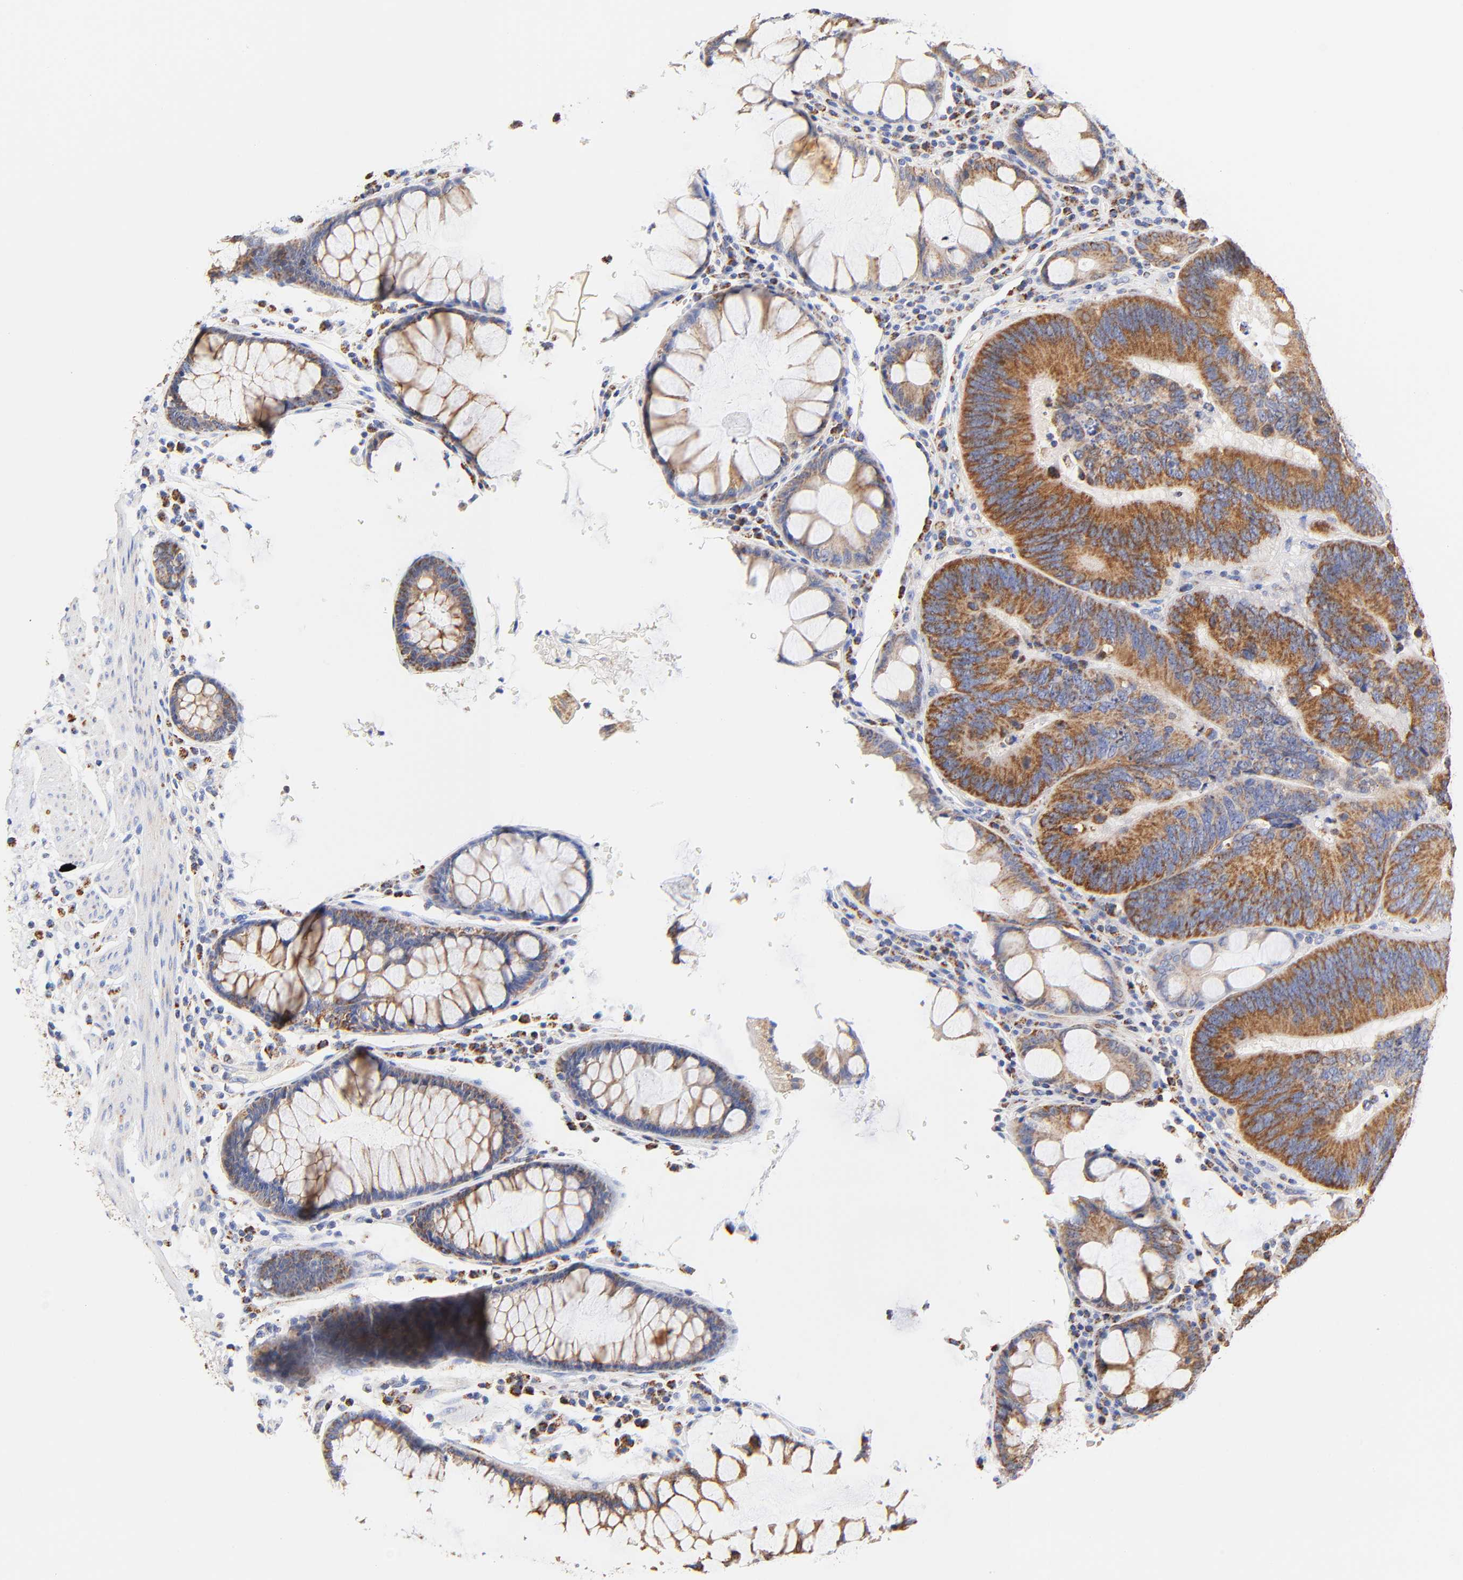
{"staining": {"intensity": "moderate", "quantity": ">75%", "location": "cytoplasmic/membranous"}, "tissue": "colorectal cancer", "cell_type": "Tumor cells", "image_type": "cancer", "snomed": [{"axis": "morphology", "description": "Normal tissue, NOS"}, {"axis": "morphology", "description": "Adenocarcinoma, NOS"}, {"axis": "topography", "description": "Colon"}], "caption": "Immunohistochemistry staining of adenocarcinoma (colorectal), which displays medium levels of moderate cytoplasmic/membranous positivity in about >75% of tumor cells indicating moderate cytoplasmic/membranous protein staining. The staining was performed using DAB (brown) for protein detection and nuclei were counterstained in hematoxylin (blue).", "gene": "ATP5F1D", "patient": {"sex": "female", "age": 78}}